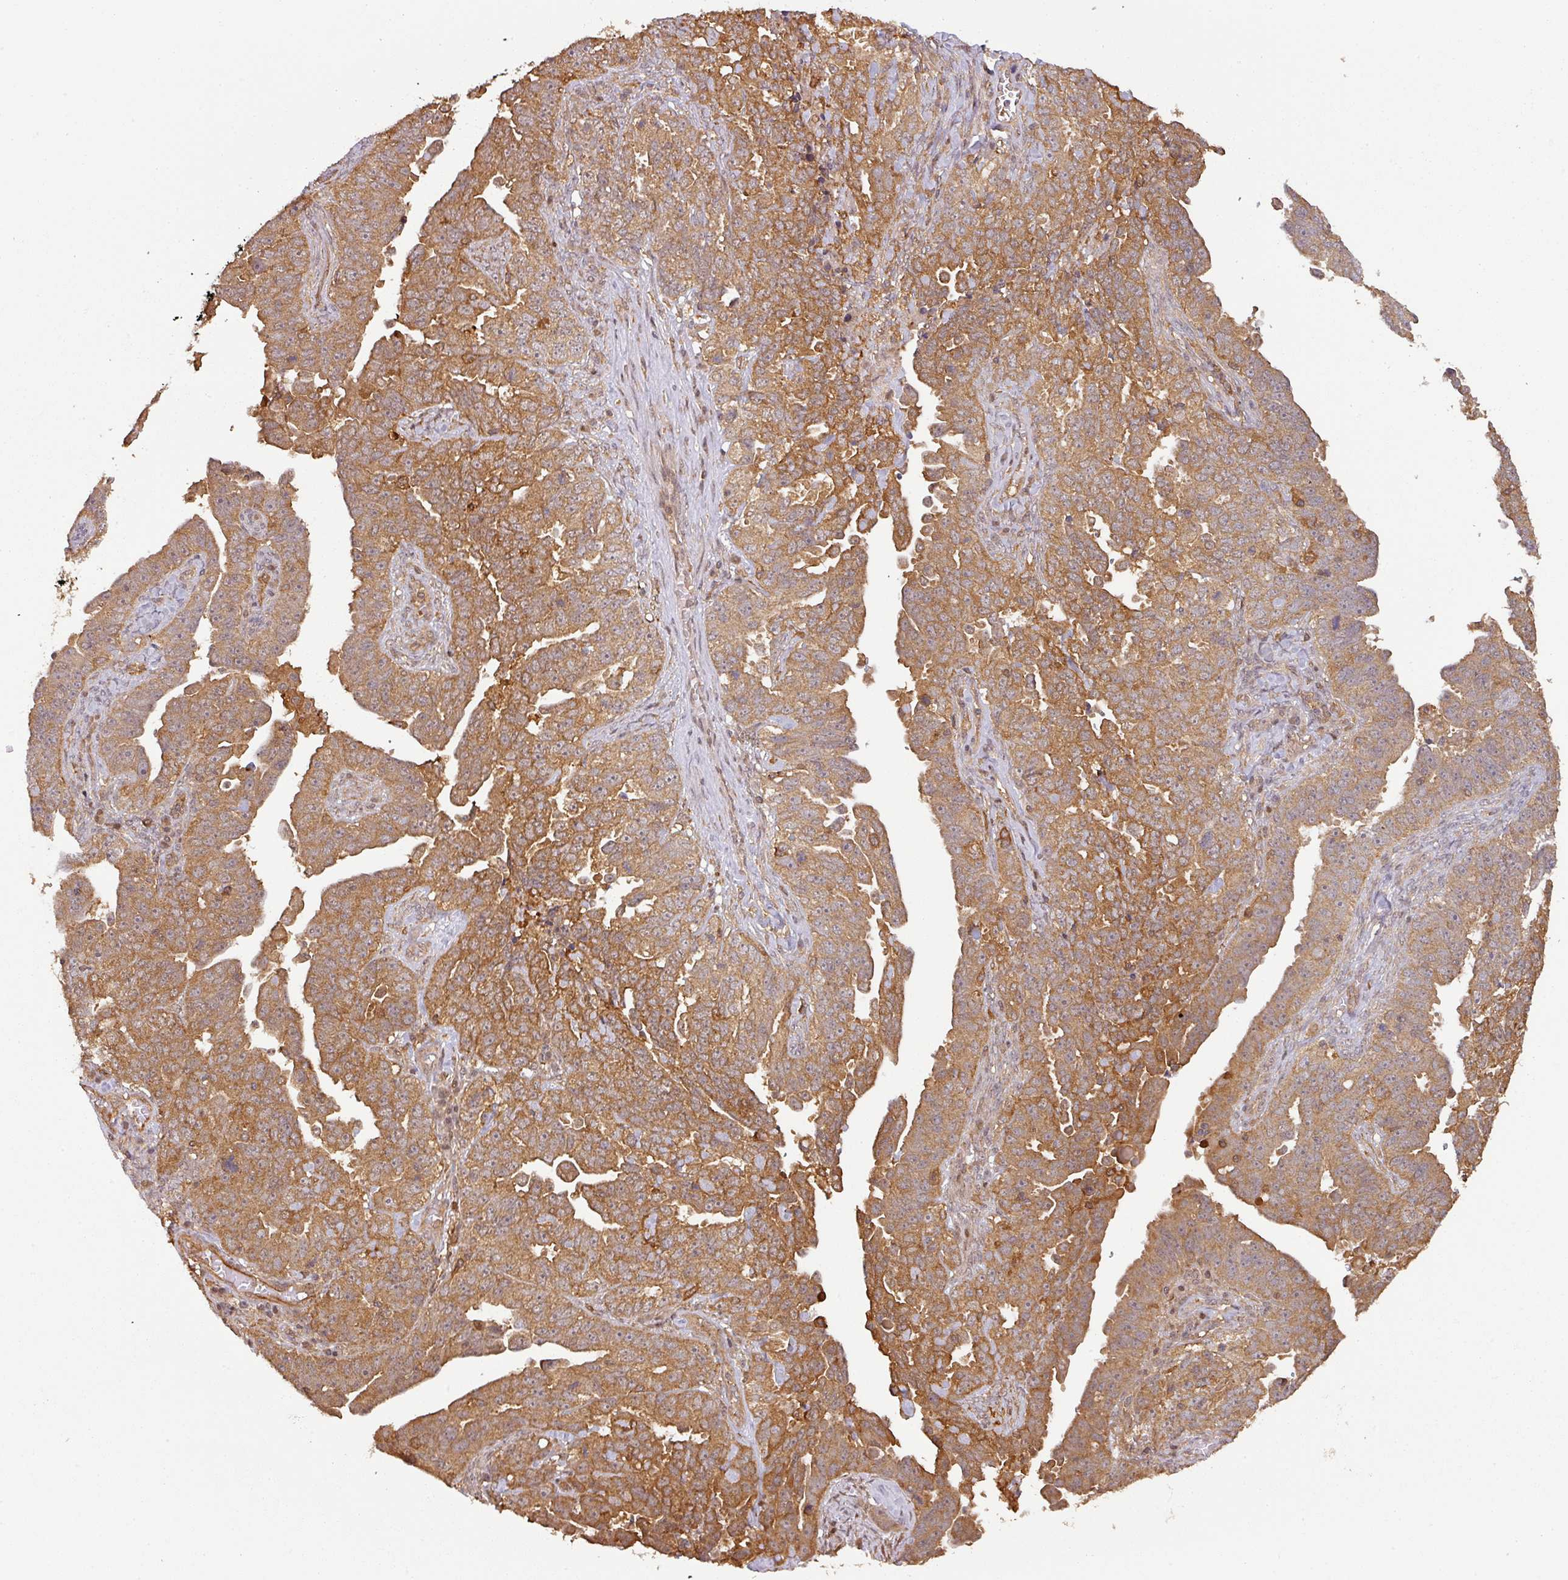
{"staining": {"intensity": "moderate", "quantity": ">75%", "location": "cytoplasmic/membranous"}, "tissue": "ovarian cancer", "cell_type": "Tumor cells", "image_type": "cancer", "snomed": [{"axis": "morphology", "description": "Carcinoma, endometroid"}, {"axis": "topography", "description": "Ovary"}], "caption": "Human ovarian cancer (endometroid carcinoma) stained for a protein (brown) demonstrates moderate cytoplasmic/membranous positive staining in about >75% of tumor cells.", "gene": "ZNF322", "patient": {"sex": "female", "age": 62}}